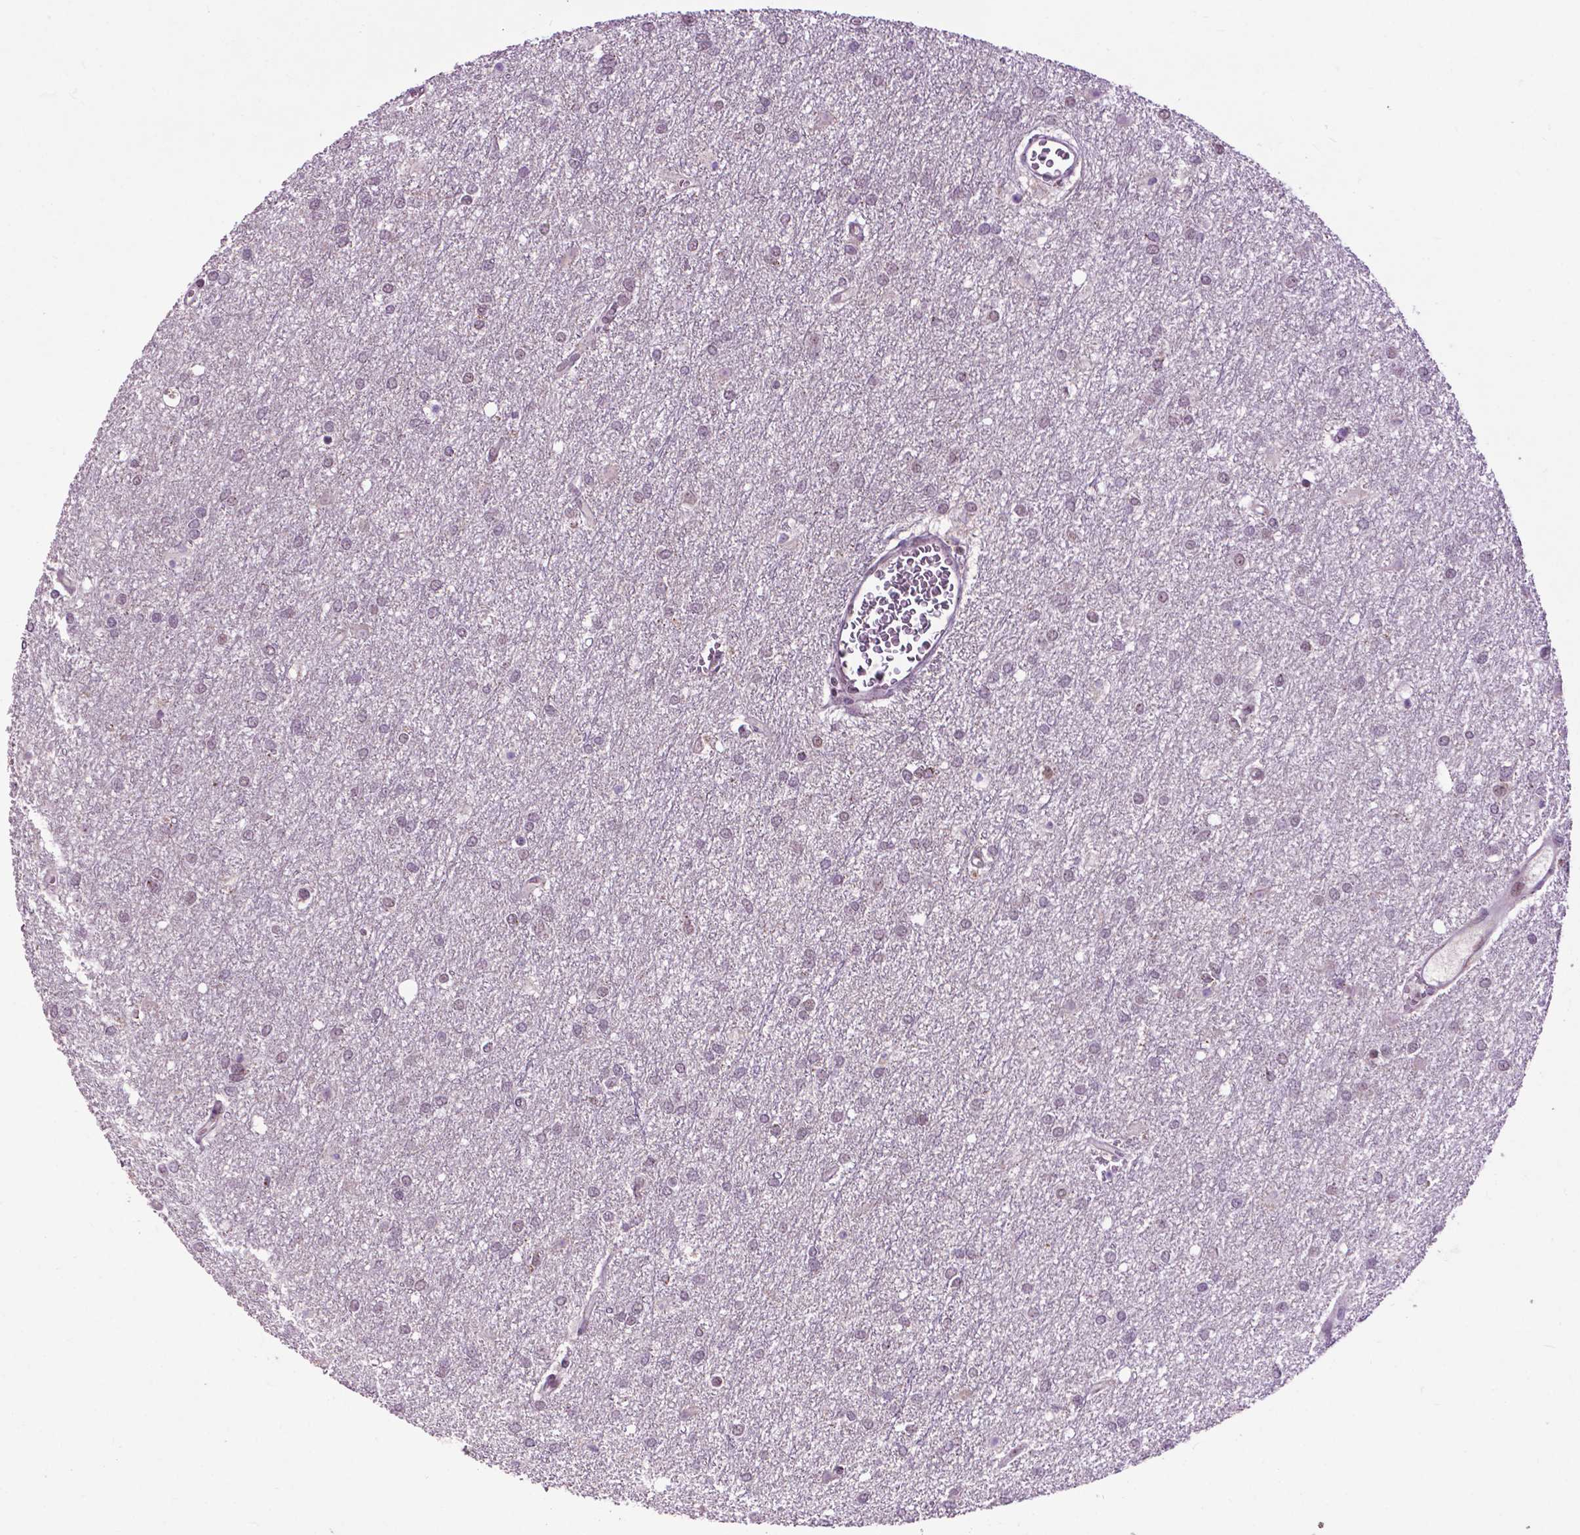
{"staining": {"intensity": "negative", "quantity": "none", "location": "none"}, "tissue": "glioma", "cell_type": "Tumor cells", "image_type": "cancer", "snomed": [{"axis": "morphology", "description": "Glioma, malignant, High grade"}, {"axis": "topography", "description": "Brain"}], "caption": "Tumor cells are negative for protein expression in human glioma.", "gene": "EAF1", "patient": {"sex": "female", "age": 61}}